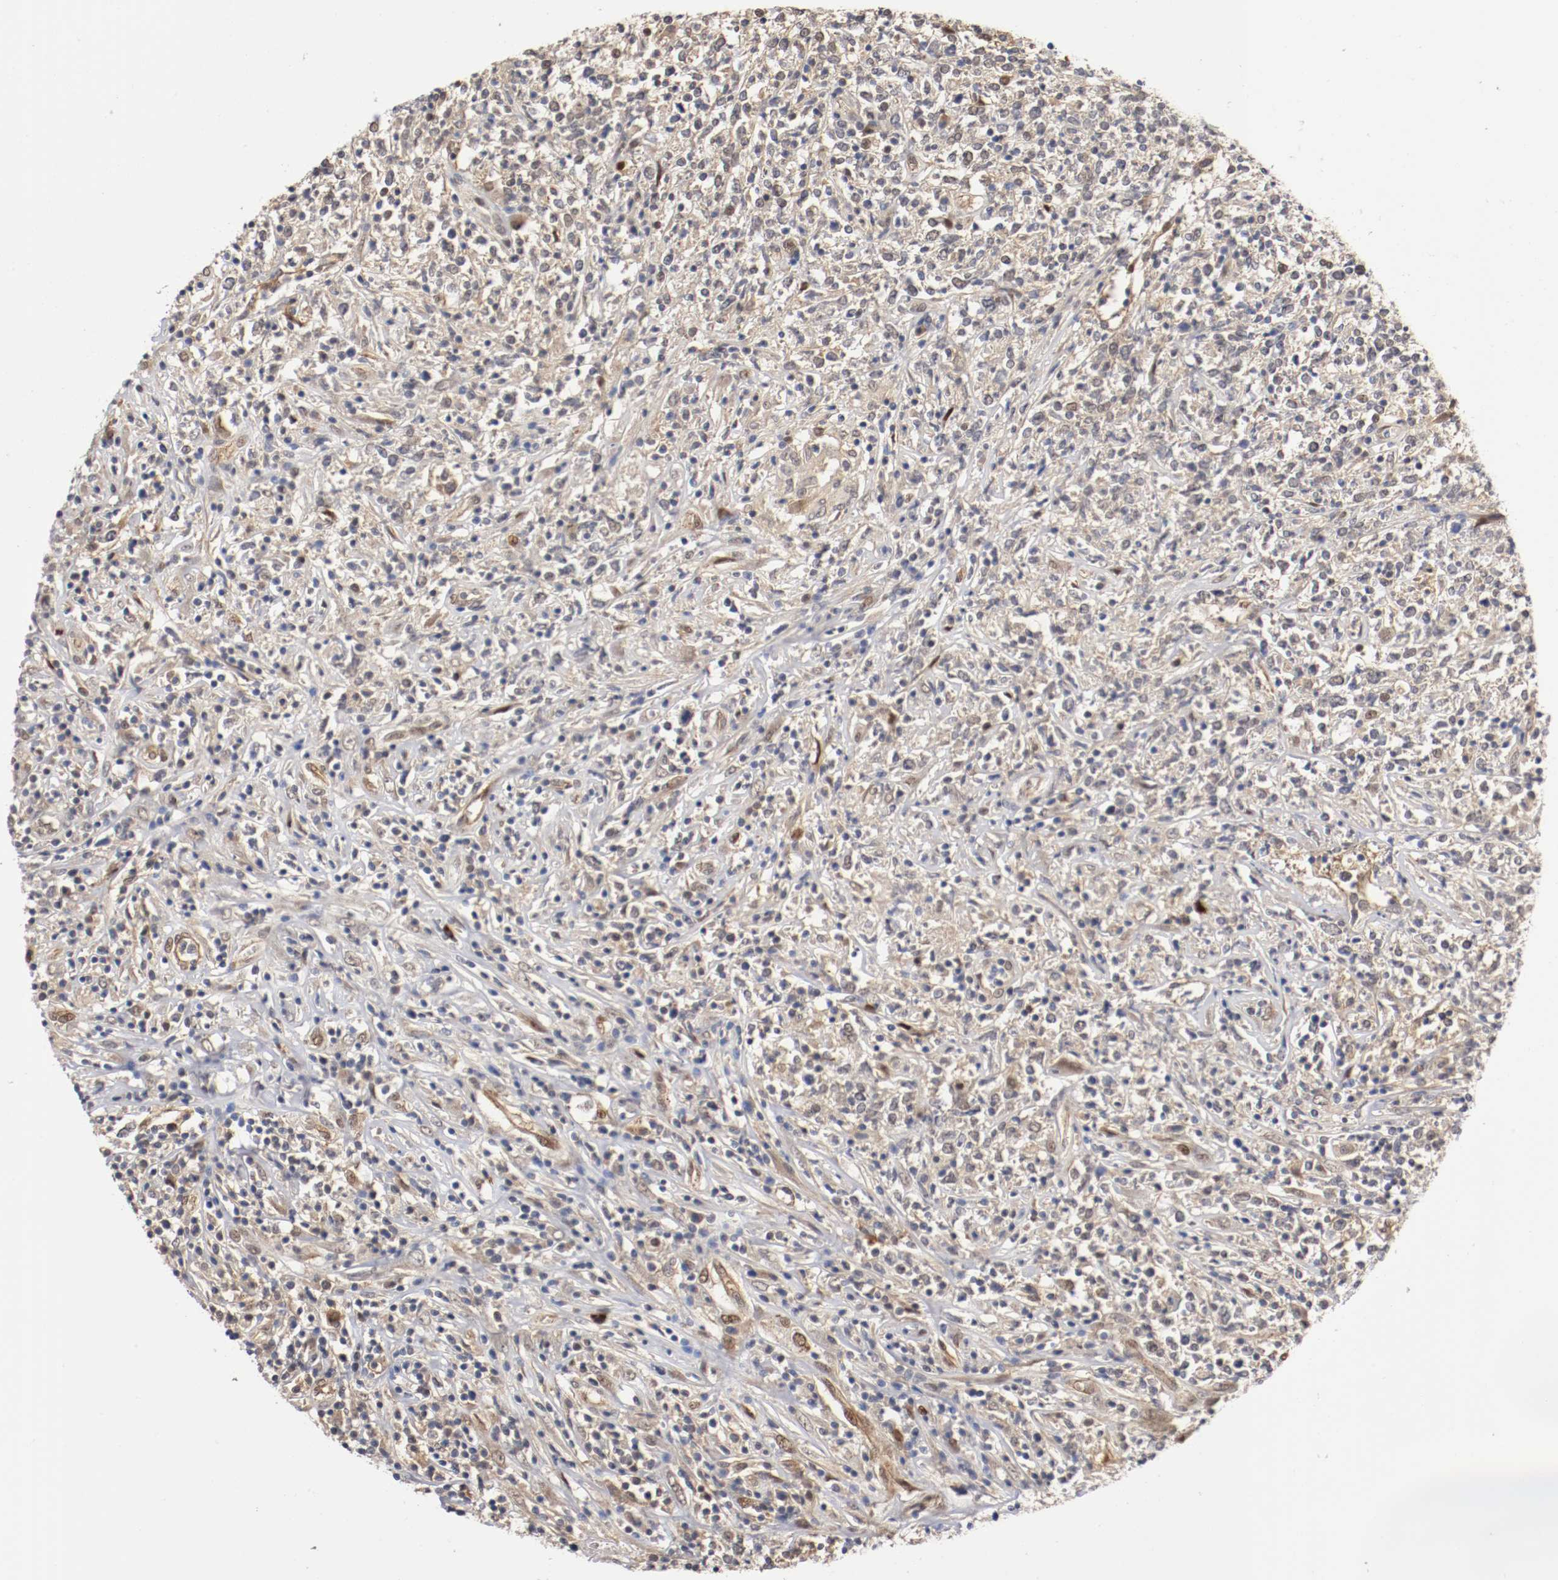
{"staining": {"intensity": "weak", "quantity": "25%-75%", "location": "cytoplasmic/membranous"}, "tissue": "lymphoma", "cell_type": "Tumor cells", "image_type": "cancer", "snomed": [{"axis": "morphology", "description": "Malignant lymphoma, non-Hodgkin's type, High grade"}, {"axis": "topography", "description": "Lymph node"}], "caption": "Tumor cells demonstrate low levels of weak cytoplasmic/membranous staining in about 25%-75% of cells in lymphoma.", "gene": "DNMT3B", "patient": {"sex": "female", "age": 84}}